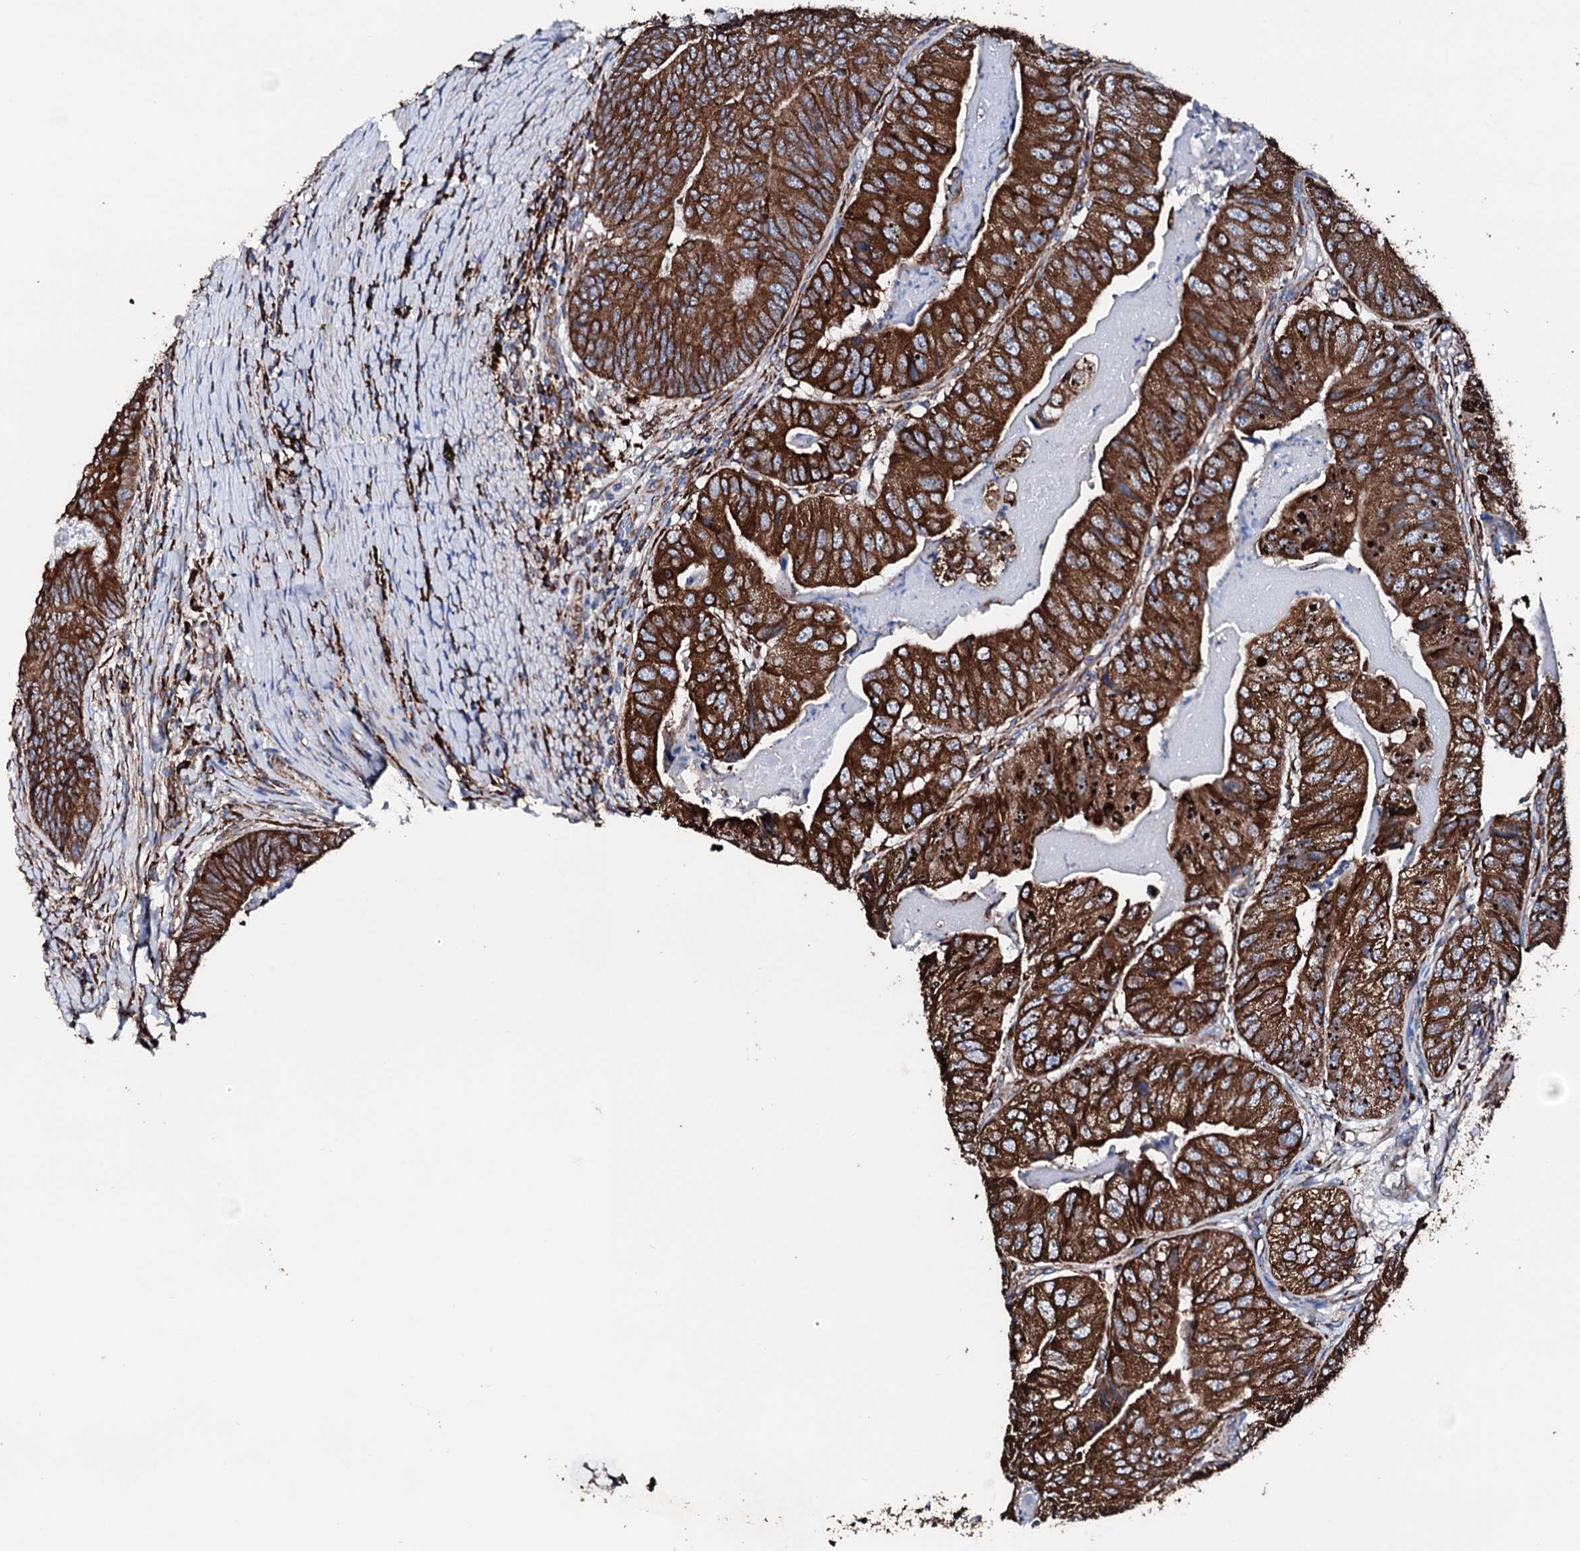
{"staining": {"intensity": "strong", "quantity": ">75%", "location": "cytoplasmic/membranous"}, "tissue": "colorectal cancer", "cell_type": "Tumor cells", "image_type": "cancer", "snomed": [{"axis": "morphology", "description": "Adenocarcinoma, NOS"}, {"axis": "topography", "description": "Colon"}], "caption": "Protein expression analysis of human adenocarcinoma (colorectal) reveals strong cytoplasmic/membranous staining in approximately >75% of tumor cells. (Stains: DAB (3,3'-diaminobenzidine) in brown, nuclei in blue, Microscopy: brightfield microscopy at high magnification).", "gene": "AMDHD1", "patient": {"sex": "female", "age": 67}}